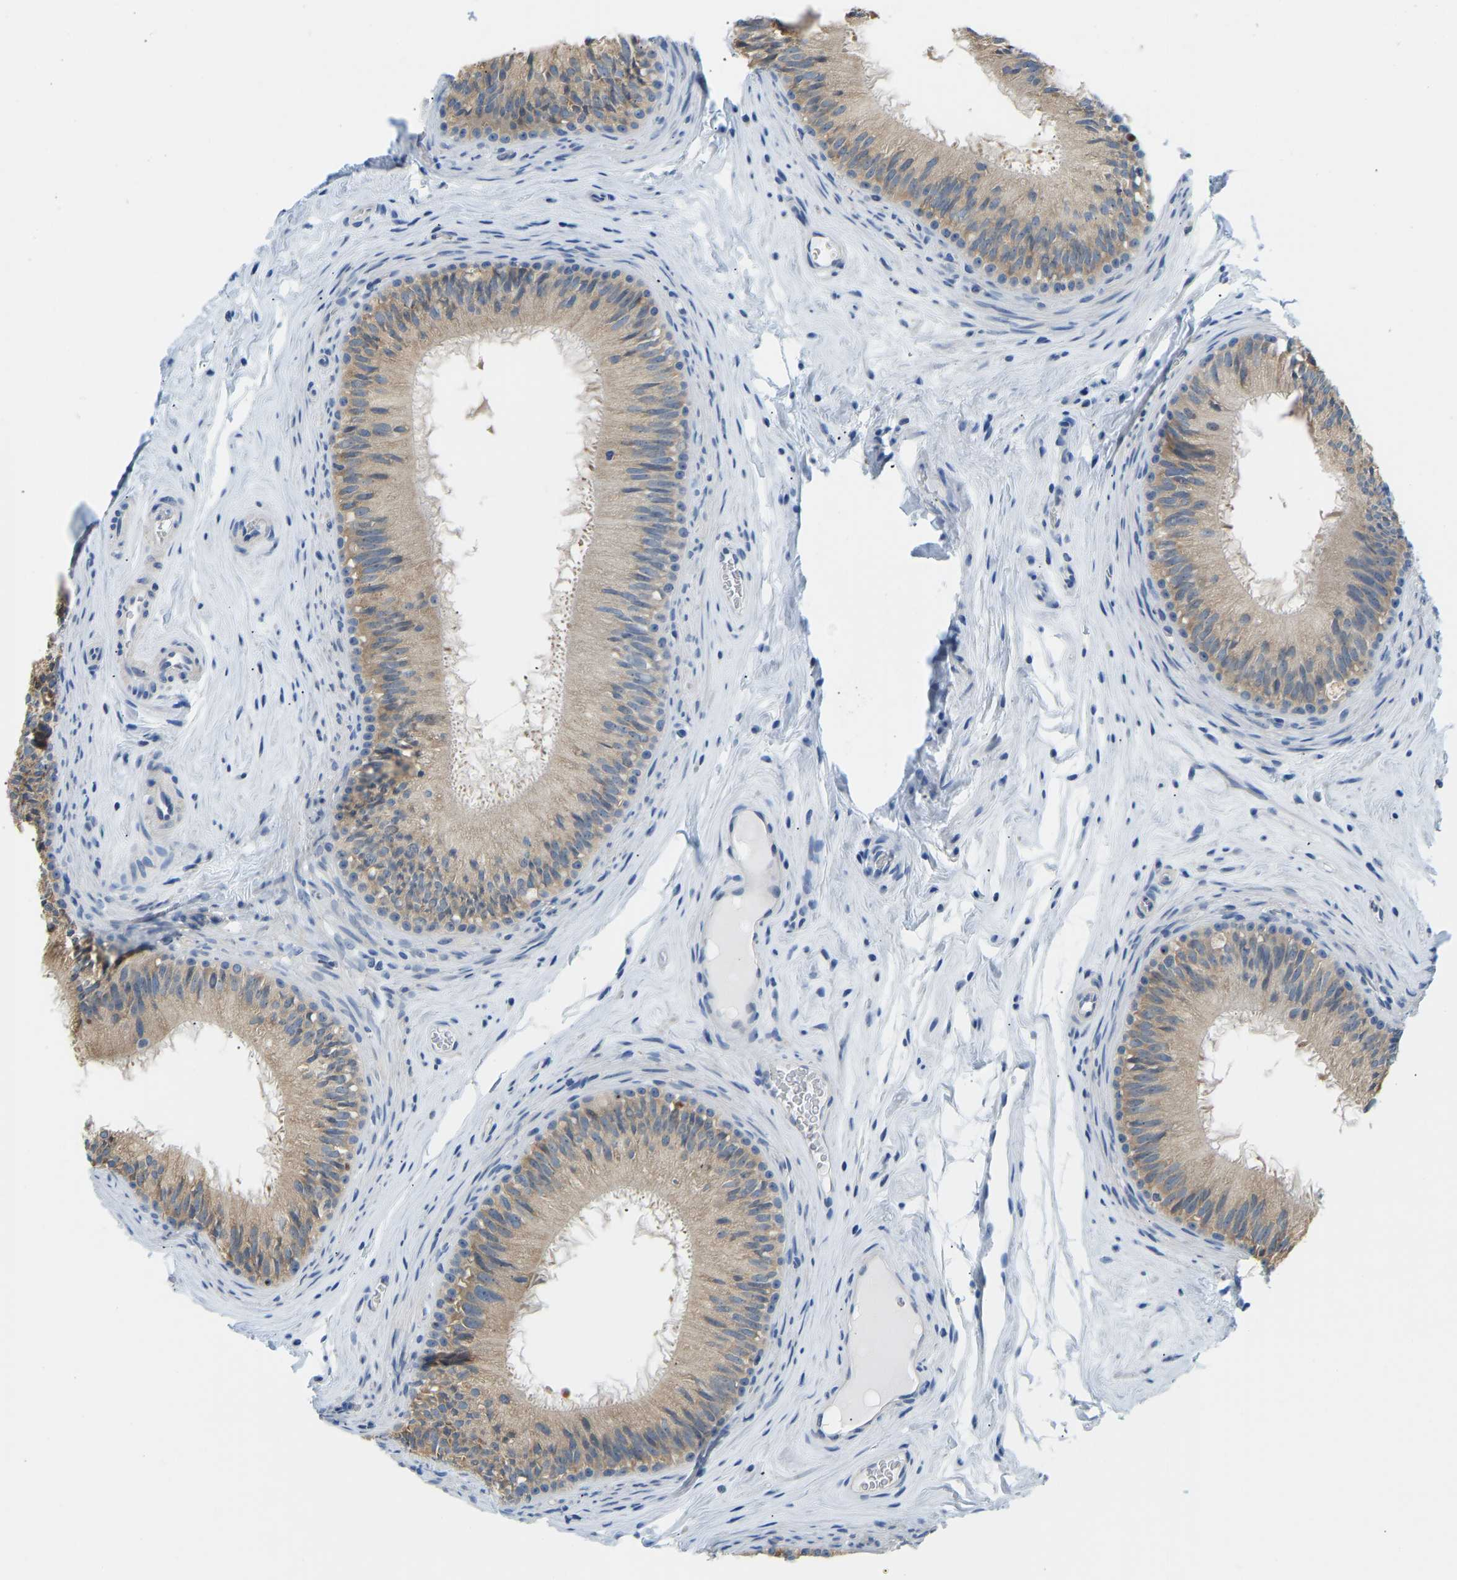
{"staining": {"intensity": "moderate", "quantity": ">75%", "location": "cytoplasmic/membranous"}, "tissue": "epididymis", "cell_type": "Glandular cells", "image_type": "normal", "snomed": [{"axis": "morphology", "description": "Normal tissue, NOS"}, {"axis": "topography", "description": "Testis"}, {"axis": "topography", "description": "Epididymis"}], "caption": "DAB immunohistochemical staining of benign human epididymis shows moderate cytoplasmic/membranous protein expression in about >75% of glandular cells. (DAB (3,3'-diaminobenzidine) = brown stain, brightfield microscopy at high magnification).", "gene": "VRK1", "patient": {"sex": "male", "age": 36}}